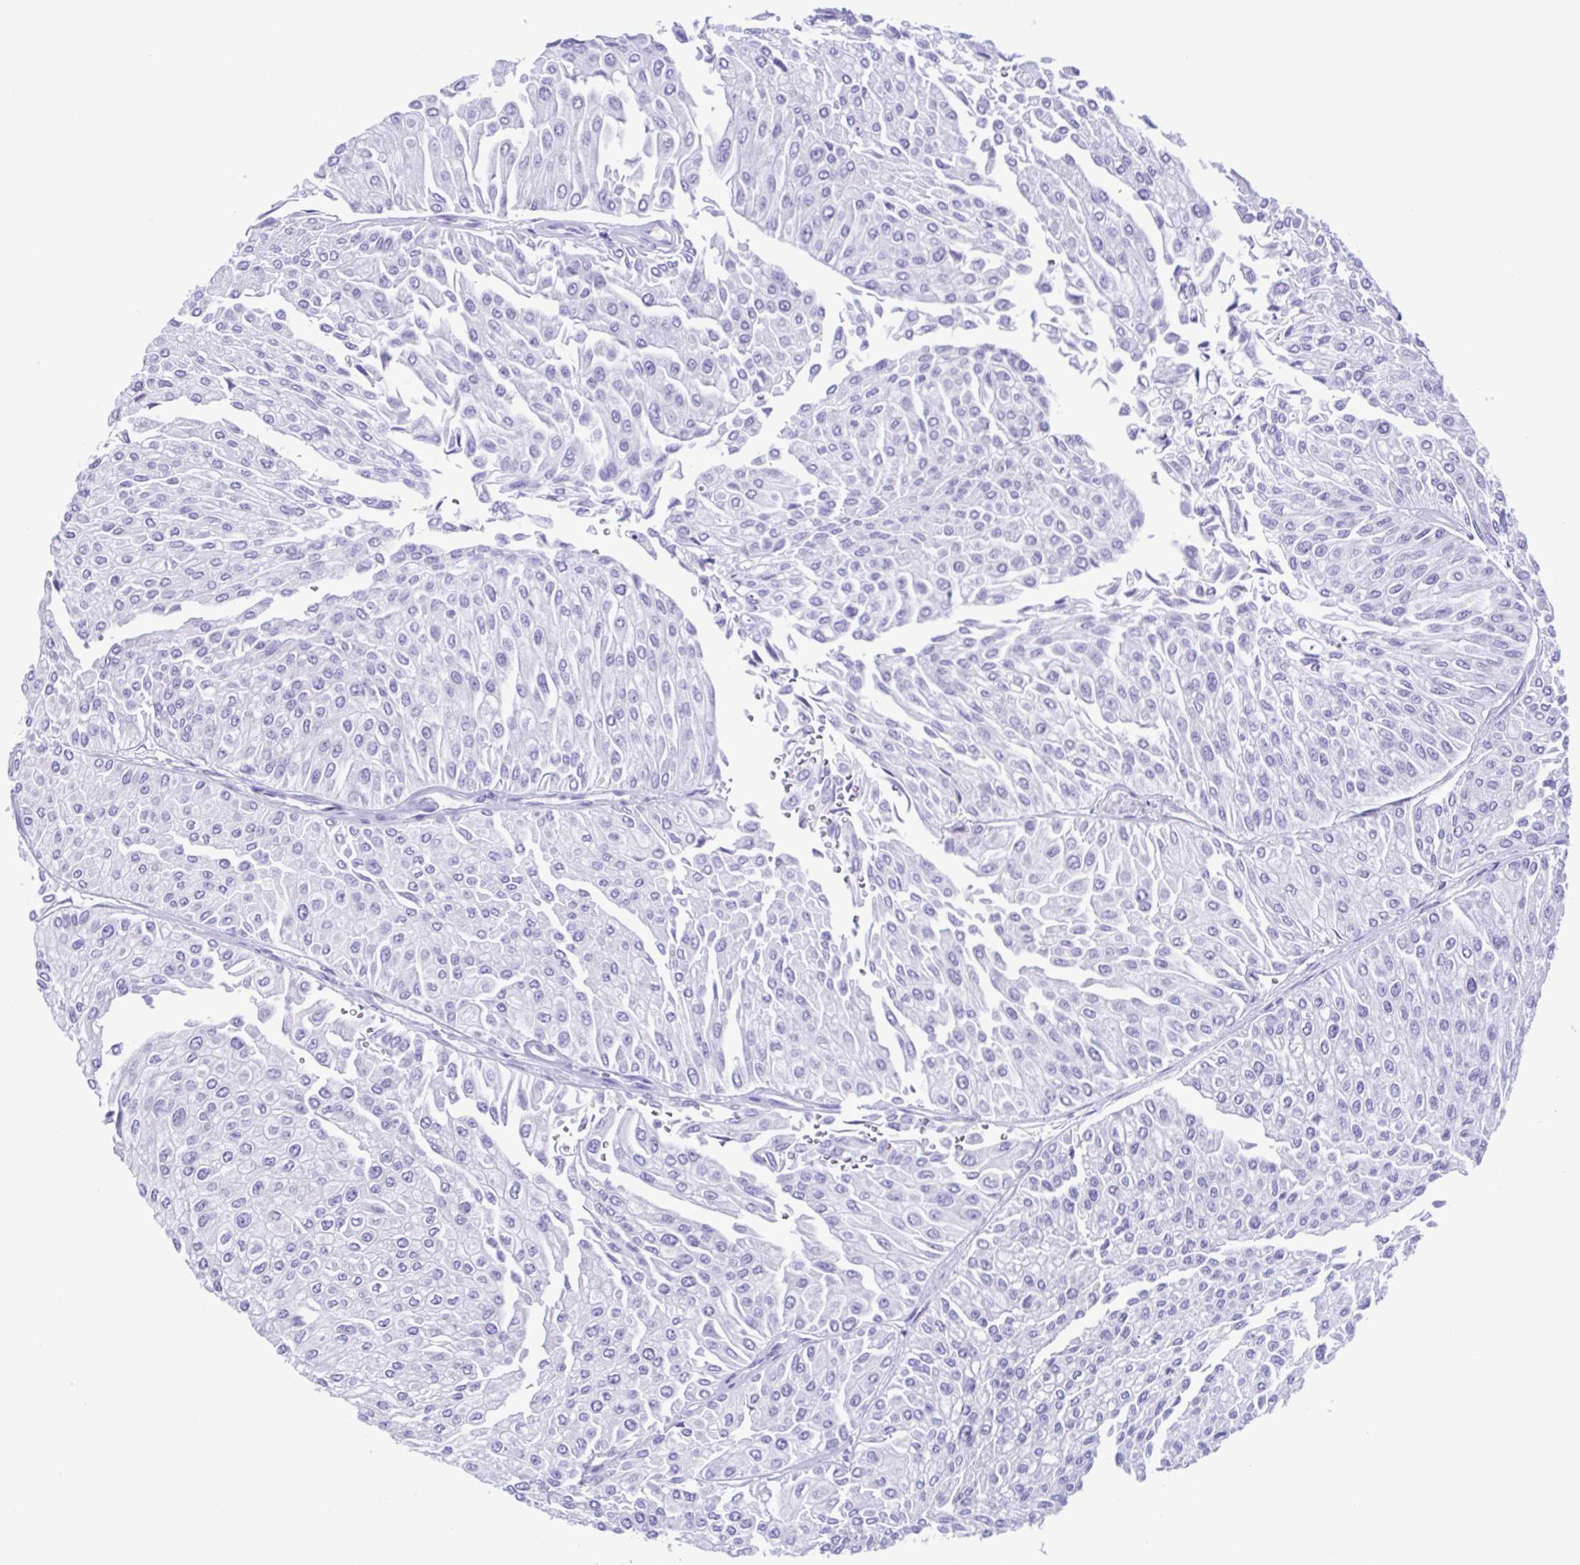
{"staining": {"intensity": "negative", "quantity": "none", "location": "none"}, "tissue": "urothelial cancer", "cell_type": "Tumor cells", "image_type": "cancer", "snomed": [{"axis": "morphology", "description": "Urothelial carcinoma, NOS"}, {"axis": "topography", "description": "Urinary bladder"}], "caption": "Tumor cells are negative for protein expression in human transitional cell carcinoma. (DAB IHC, high magnification).", "gene": "ACTRT3", "patient": {"sex": "male", "age": 67}}